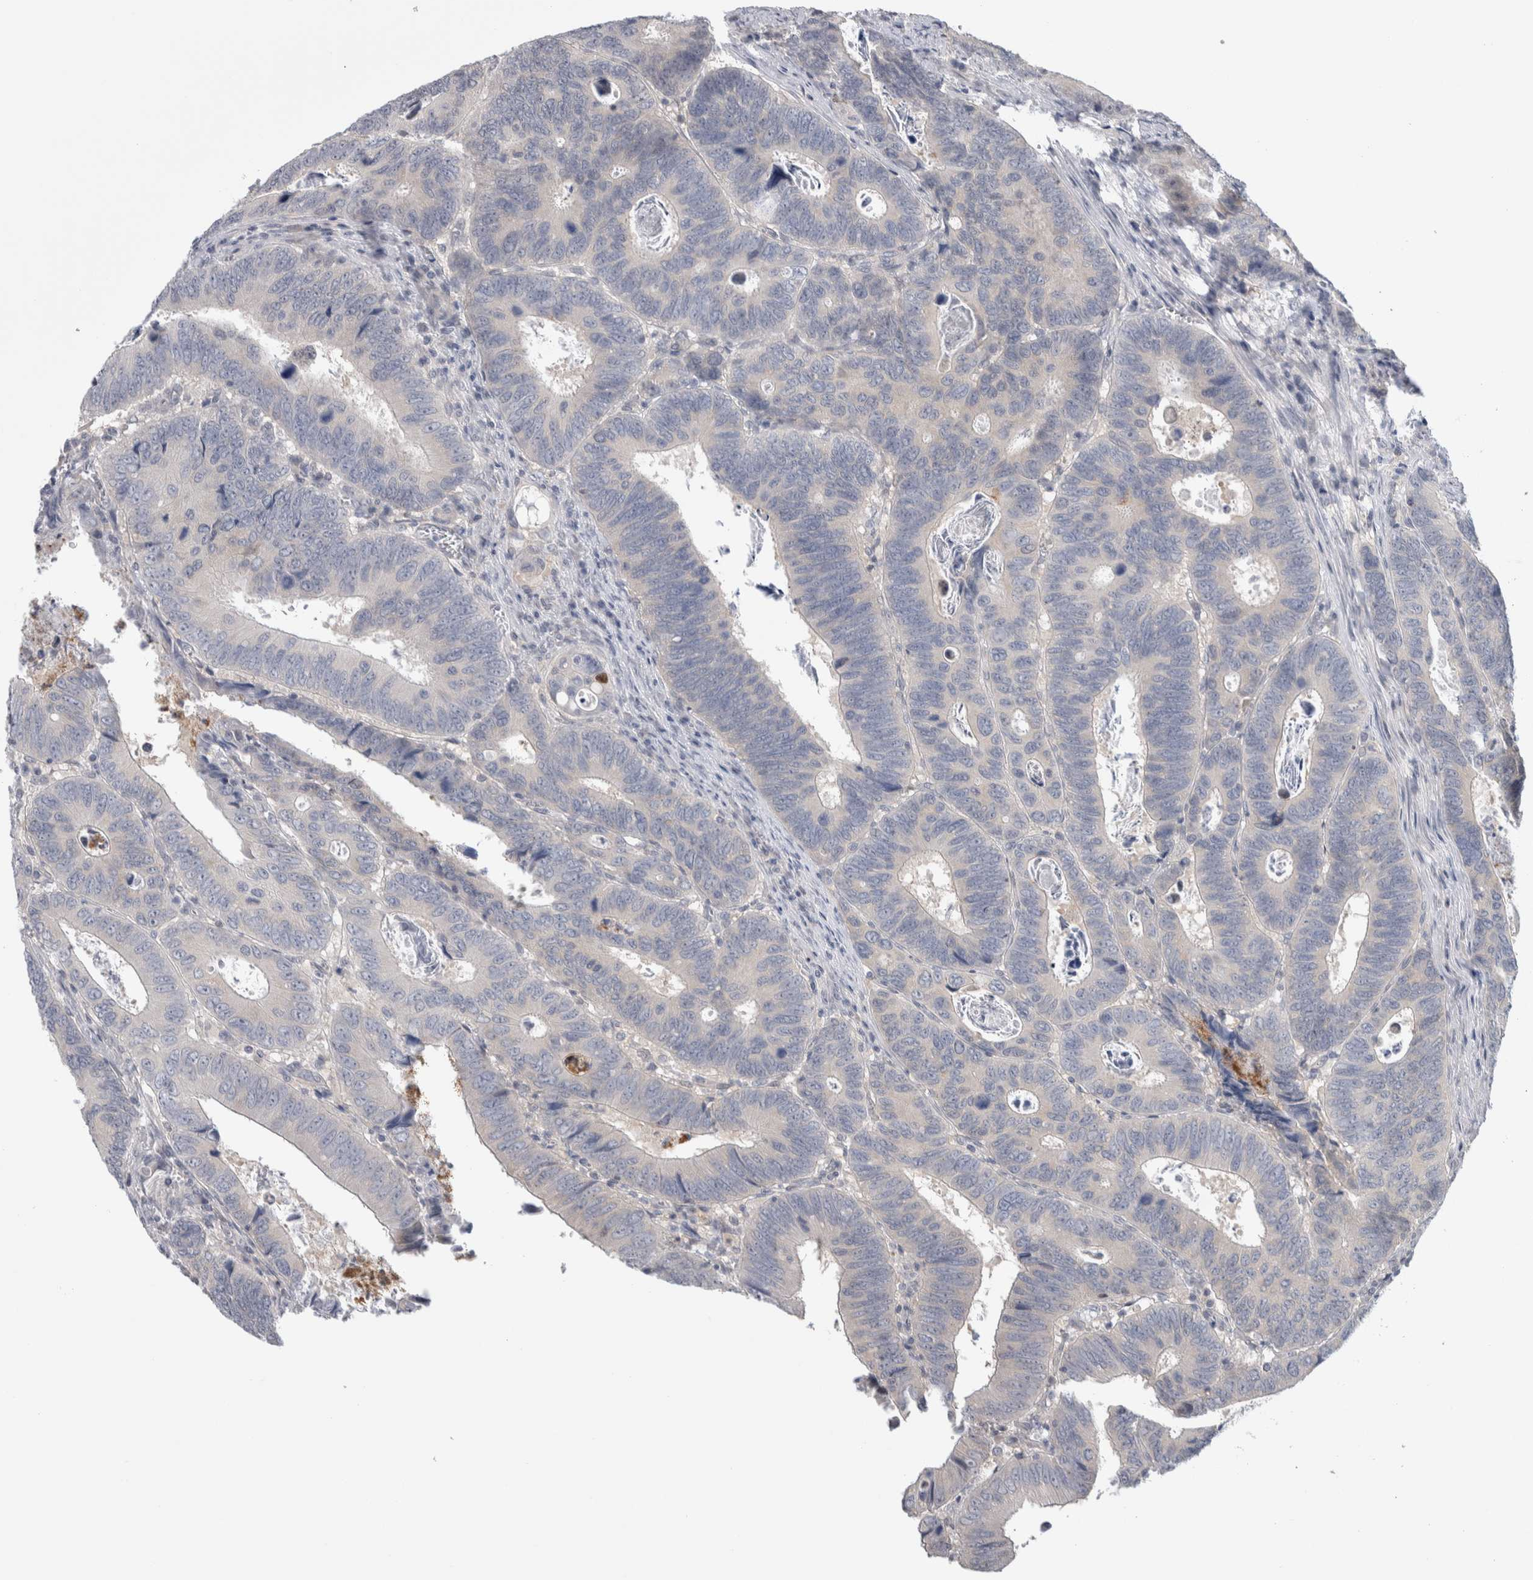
{"staining": {"intensity": "negative", "quantity": "none", "location": "none"}, "tissue": "colorectal cancer", "cell_type": "Tumor cells", "image_type": "cancer", "snomed": [{"axis": "morphology", "description": "Adenocarcinoma, NOS"}, {"axis": "topography", "description": "Colon"}], "caption": "Human colorectal adenocarcinoma stained for a protein using IHC demonstrates no staining in tumor cells.", "gene": "TAX1BP1", "patient": {"sex": "male", "age": 72}}